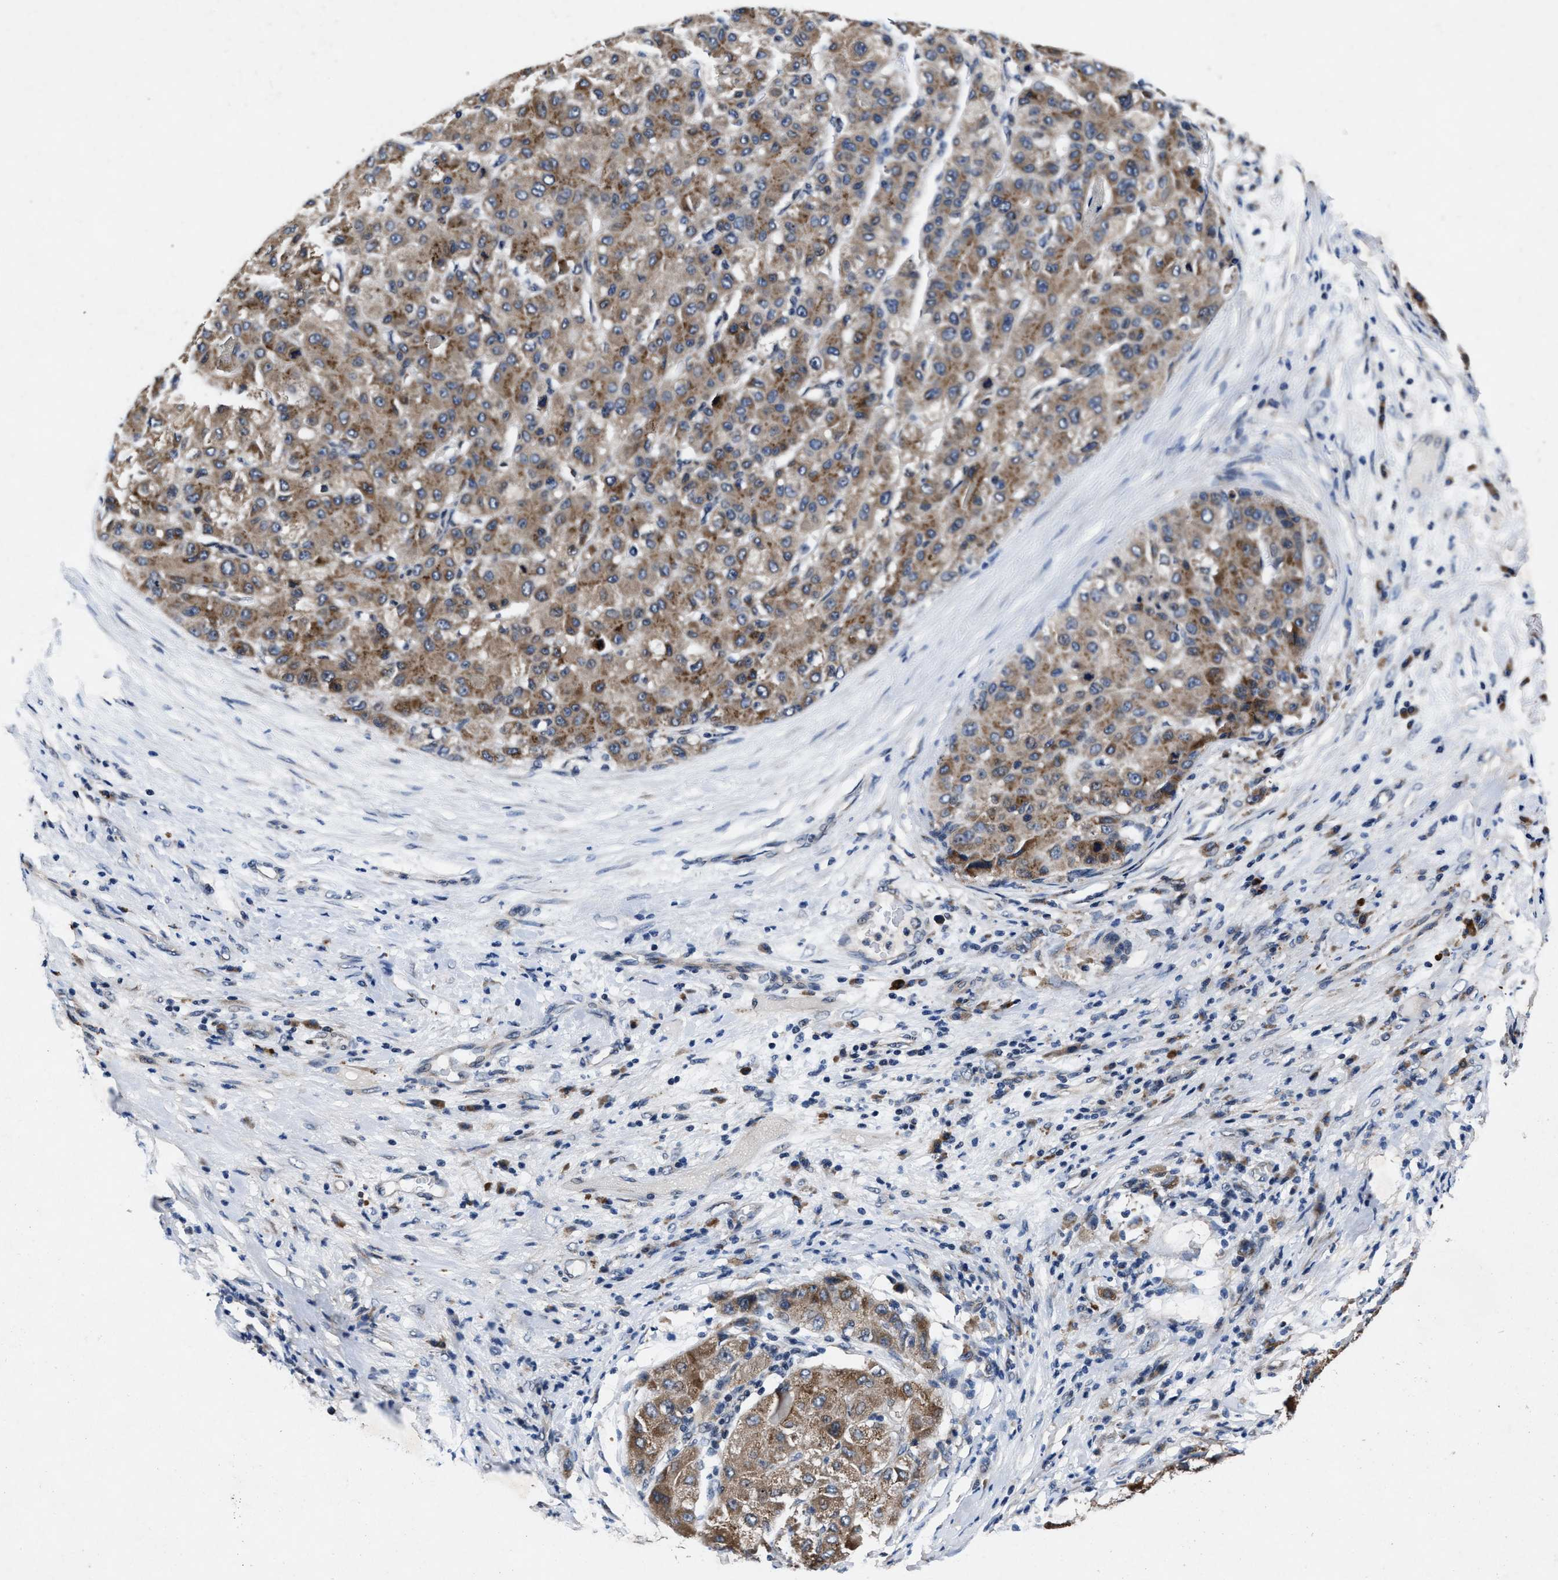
{"staining": {"intensity": "moderate", "quantity": ">75%", "location": "cytoplasmic/membranous"}, "tissue": "liver cancer", "cell_type": "Tumor cells", "image_type": "cancer", "snomed": [{"axis": "morphology", "description": "Carcinoma, Hepatocellular, NOS"}, {"axis": "topography", "description": "Liver"}], "caption": "About >75% of tumor cells in human liver cancer demonstrate moderate cytoplasmic/membranous protein expression as visualized by brown immunohistochemical staining.", "gene": "TMEM53", "patient": {"sex": "male", "age": 80}}